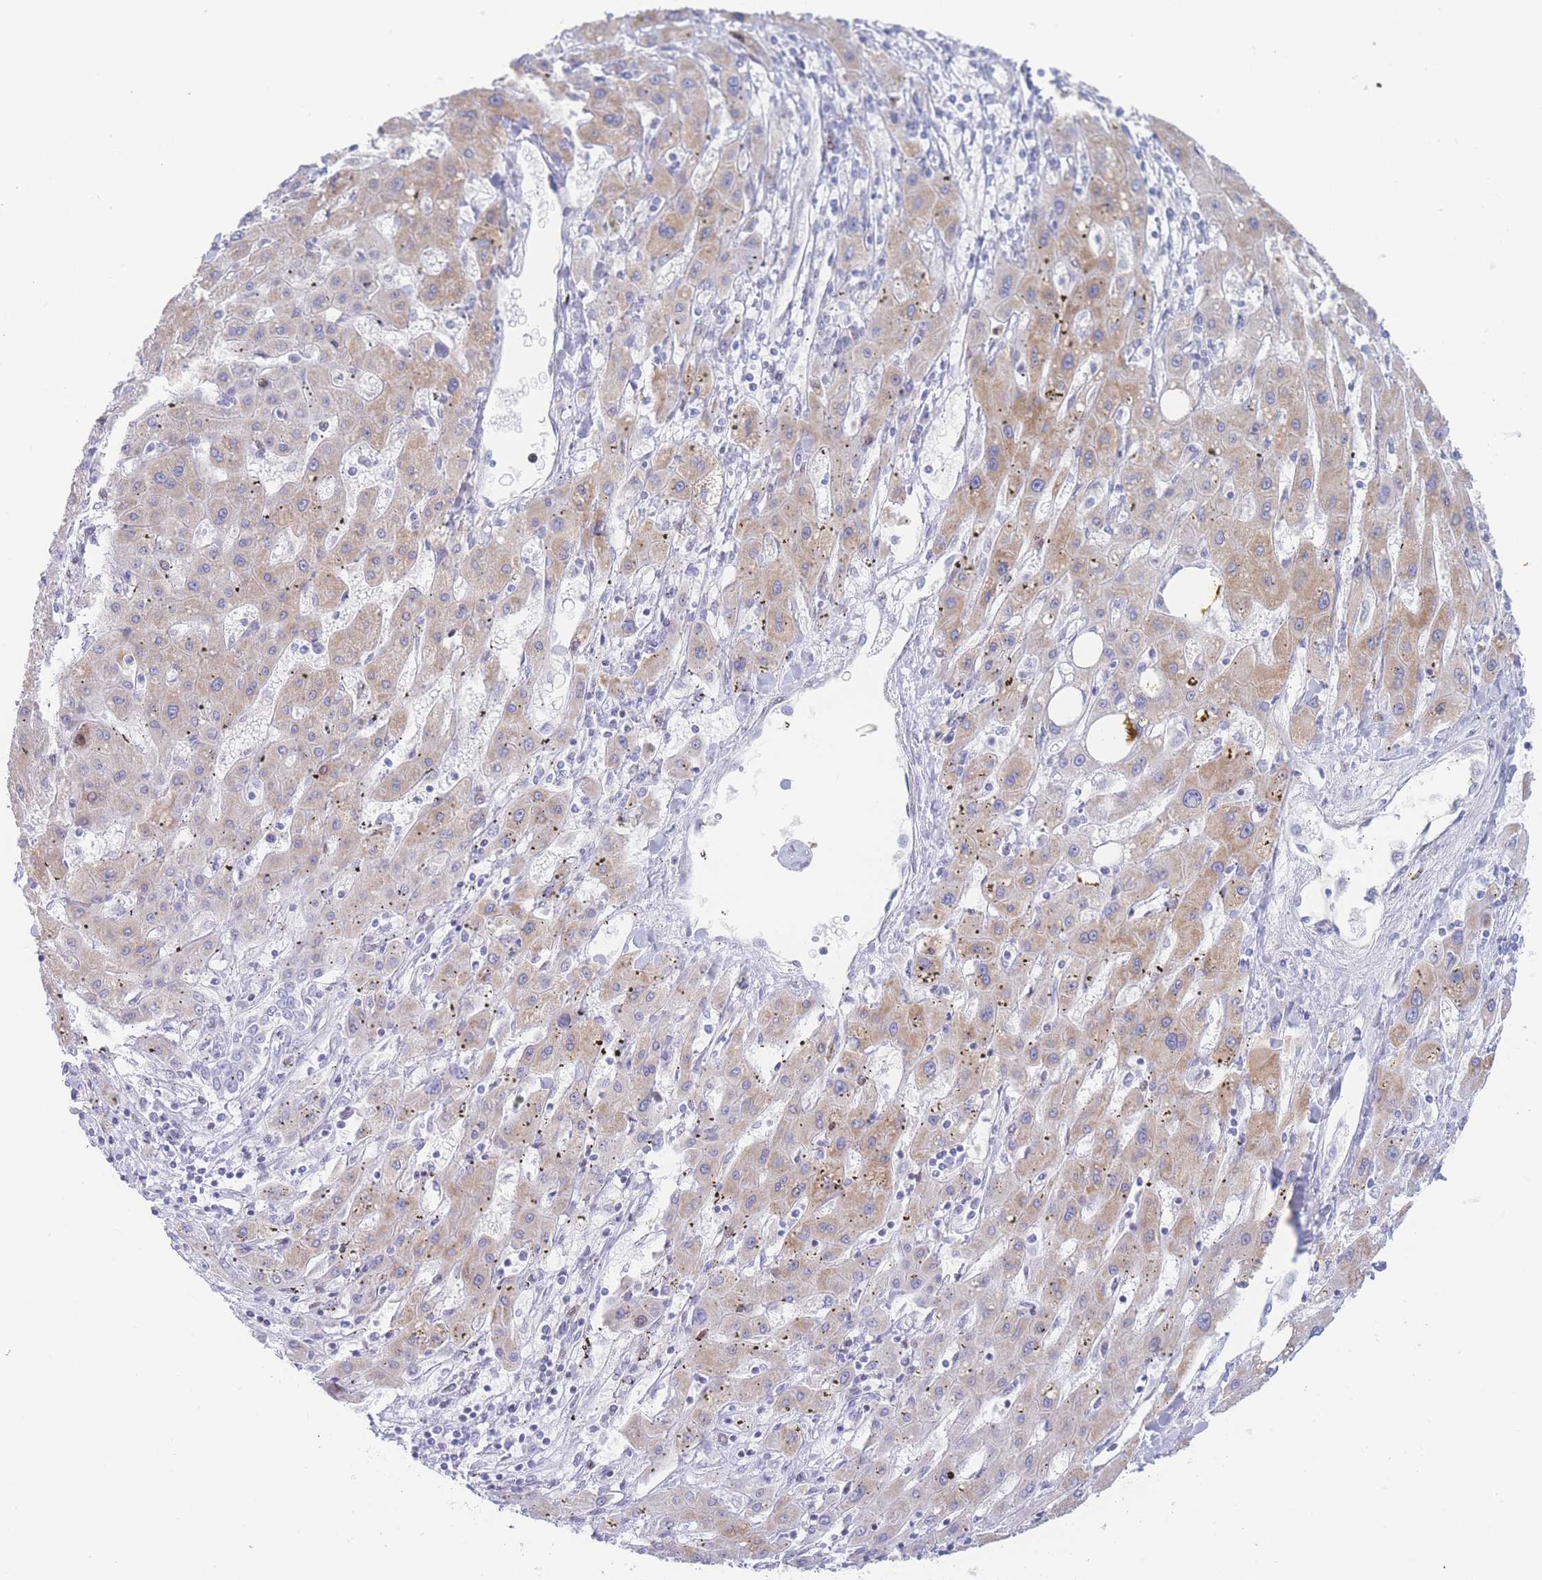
{"staining": {"intensity": "moderate", "quantity": "25%-75%", "location": "cytoplasmic/membranous"}, "tissue": "liver cancer", "cell_type": "Tumor cells", "image_type": "cancer", "snomed": [{"axis": "morphology", "description": "Carcinoma, Hepatocellular, NOS"}, {"axis": "topography", "description": "Liver"}], "caption": "Brown immunohistochemical staining in human liver cancer (hepatocellular carcinoma) exhibits moderate cytoplasmic/membranous staining in approximately 25%-75% of tumor cells.", "gene": "GPAM", "patient": {"sex": "male", "age": 72}}